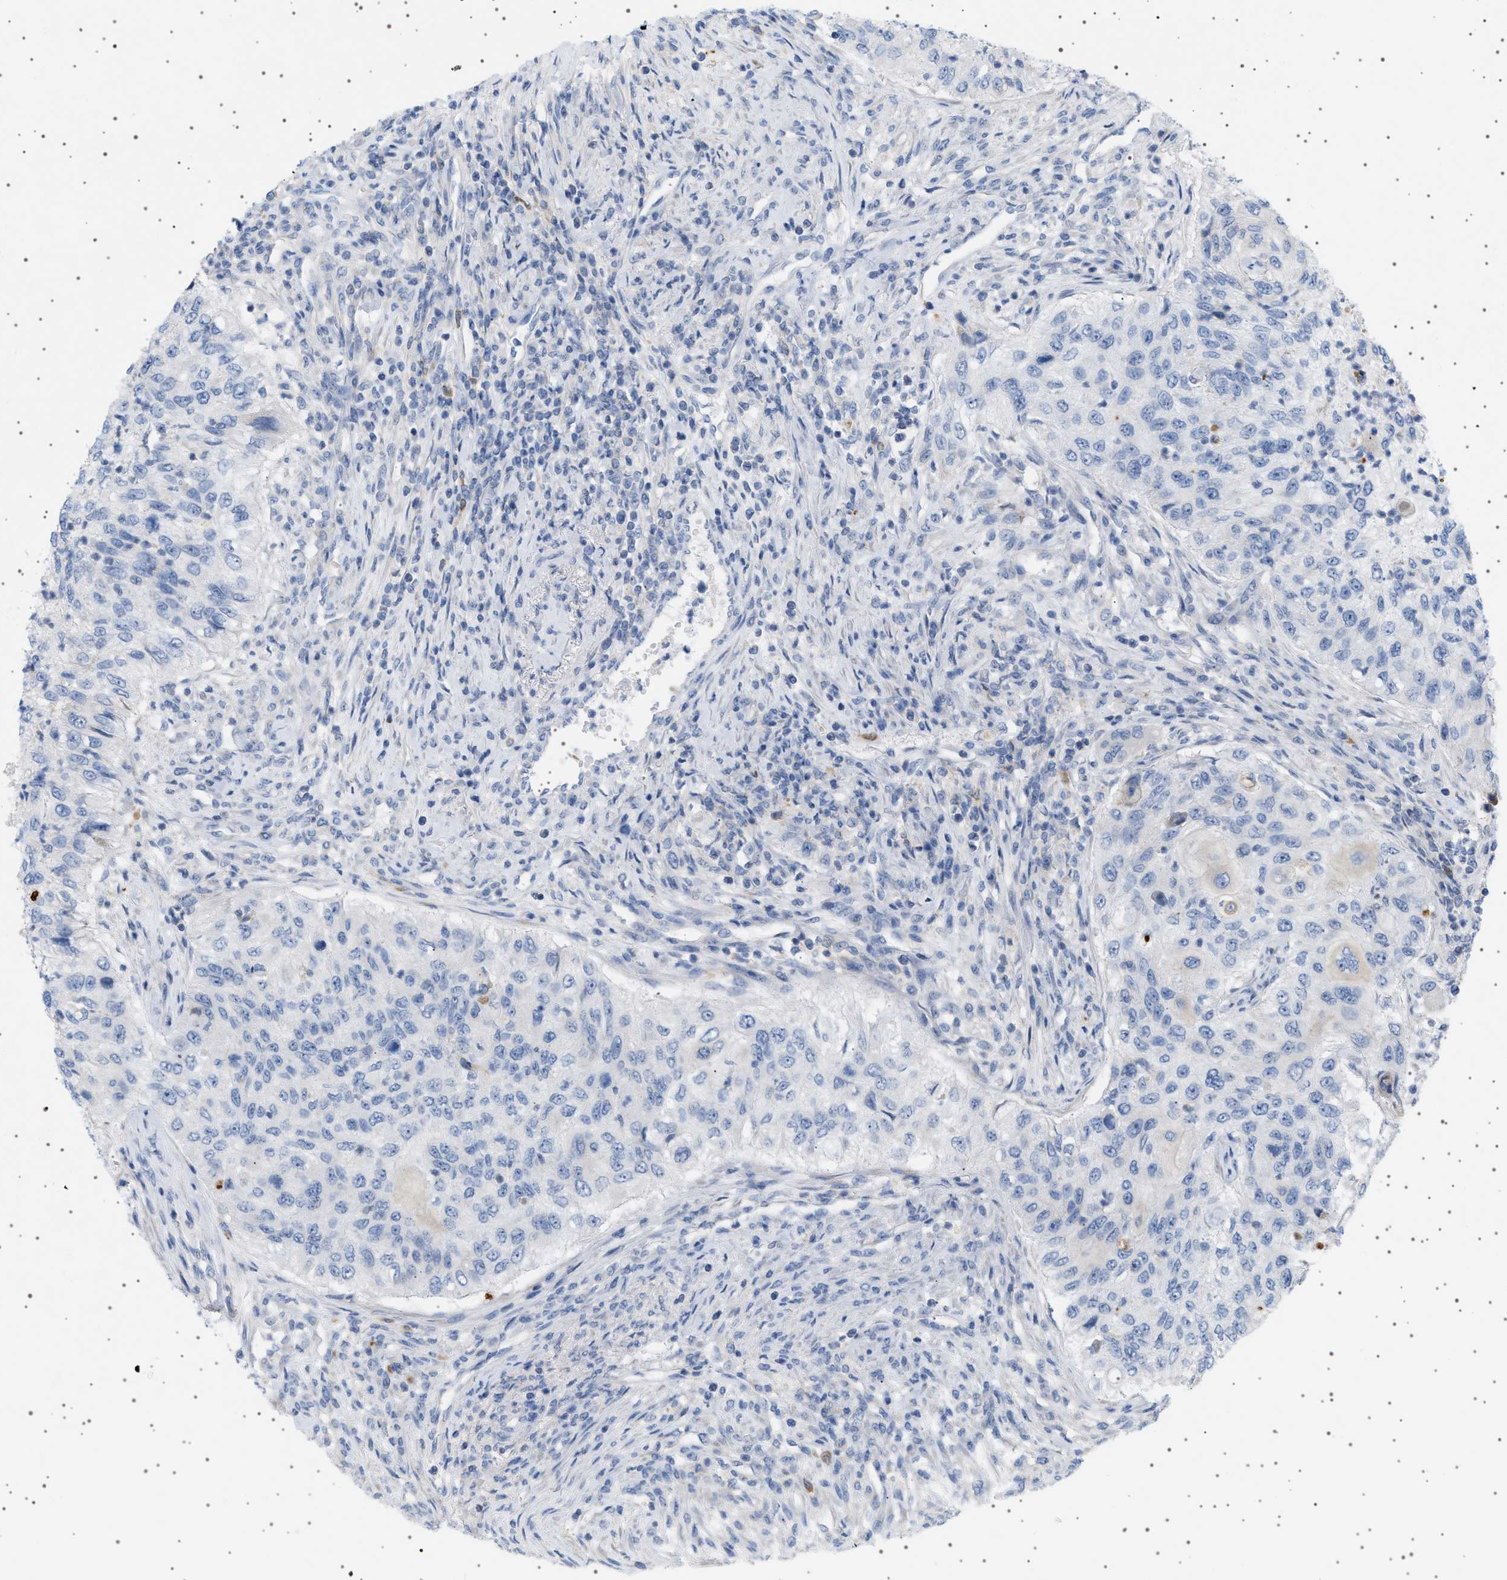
{"staining": {"intensity": "negative", "quantity": "none", "location": "none"}, "tissue": "urothelial cancer", "cell_type": "Tumor cells", "image_type": "cancer", "snomed": [{"axis": "morphology", "description": "Urothelial carcinoma, High grade"}, {"axis": "topography", "description": "Urinary bladder"}], "caption": "Immunohistochemistry (IHC) histopathology image of neoplastic tissue: human urothelial carcinoma (high-grade) stained with DAB shows no significant protein positivity in tumor cells.", "gene": "ADCY10", "patient": {"sex": "female", "age": 60}}